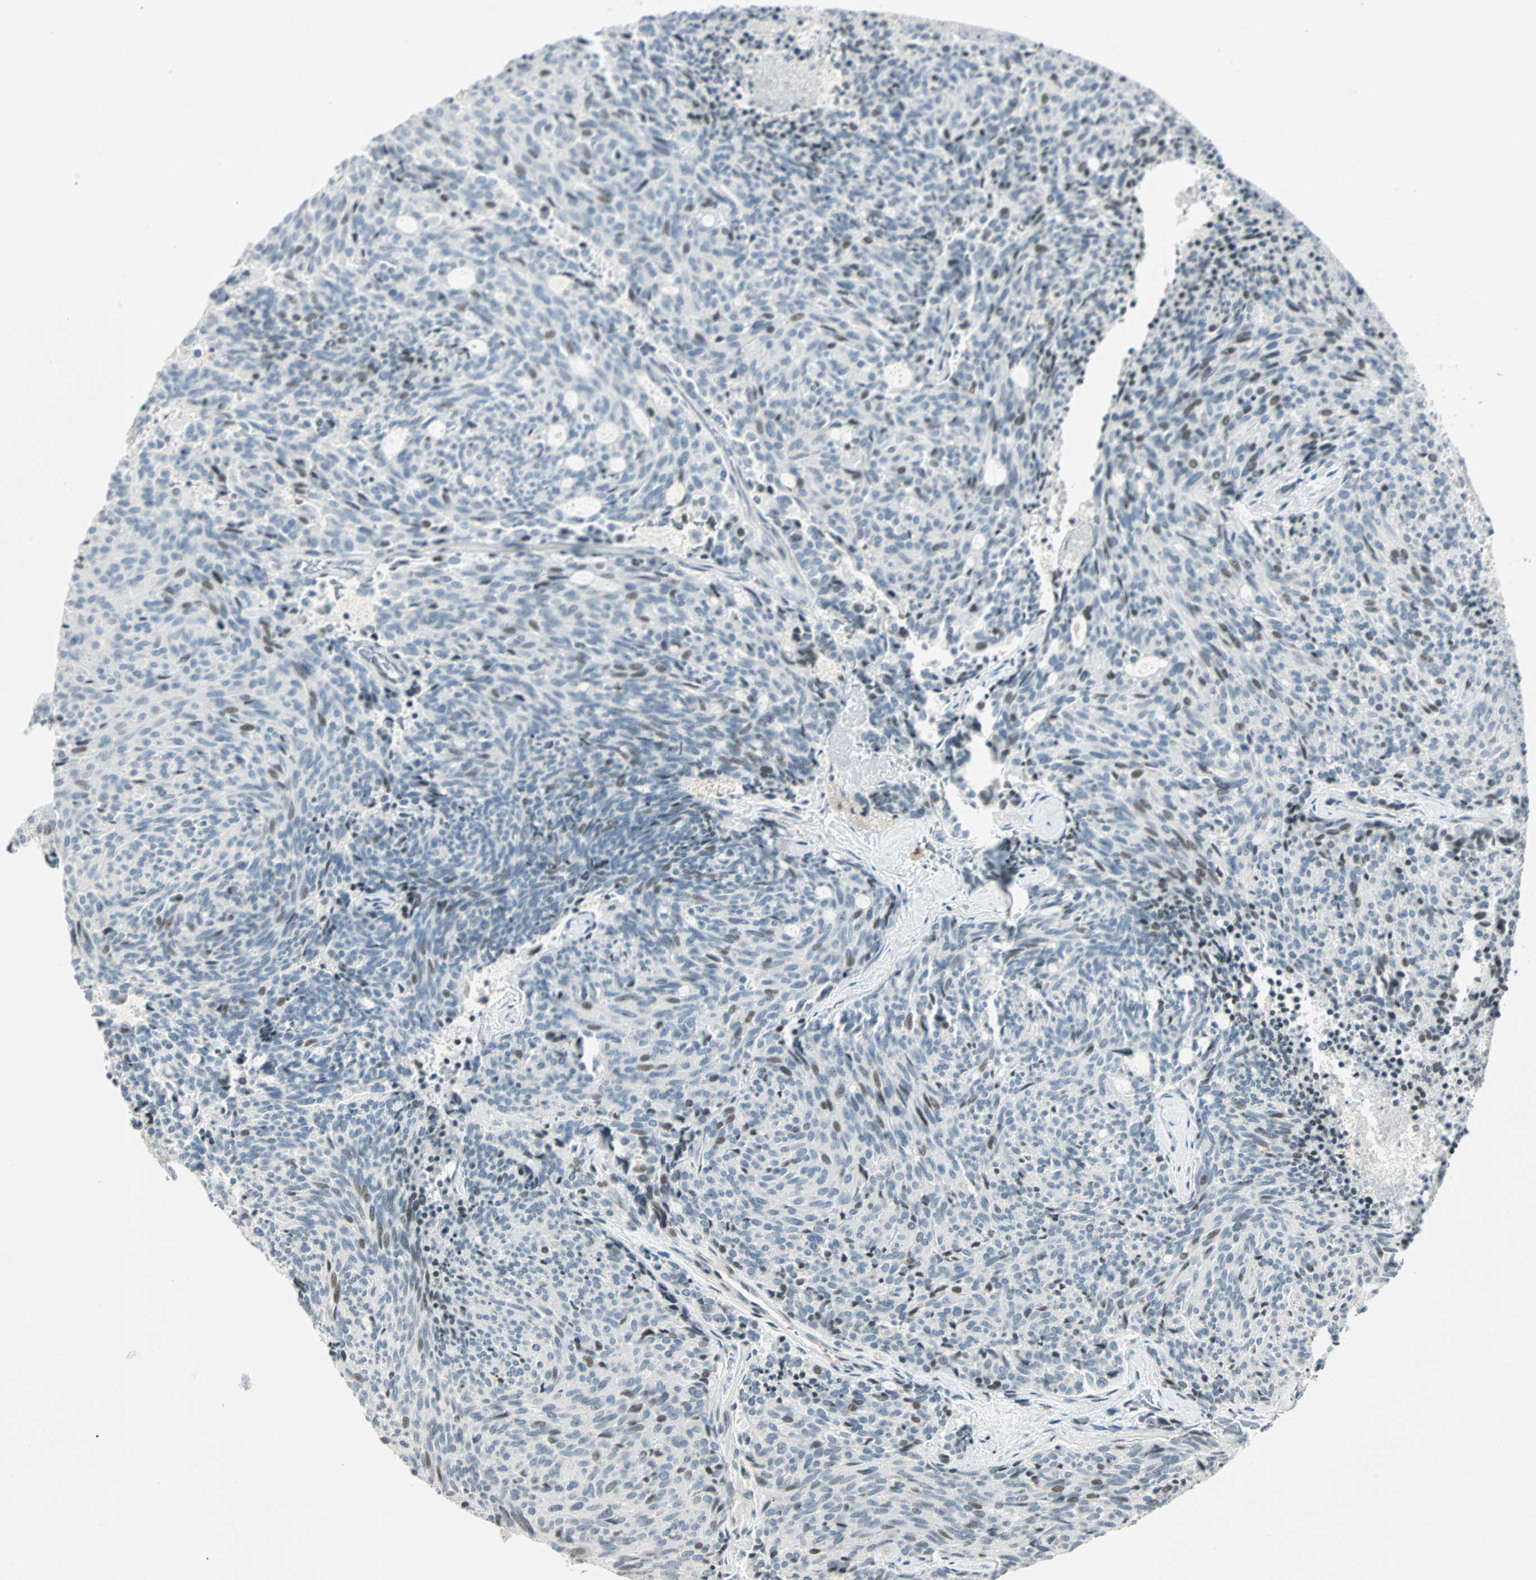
{"staining": {"intensity": "weak", "quantity": "<25%", "location": "nuclear"}, "tissue": "carcinoid", "cell_type": "Tumor cells", "image_type": "cancer", "snomed": [{"axis": "morphology", "description": "Carcinoid, malignant, NOS"}, {"axis": "topography", "description": "Pancreas"}], "caption": "An IHC micrograph of carcinoid (malignant) is shown. There is no staining in tumor cells of carcinoid (malignant).", "gene": "SMAD3", "patient": {"sex": "female", "age": 54}}